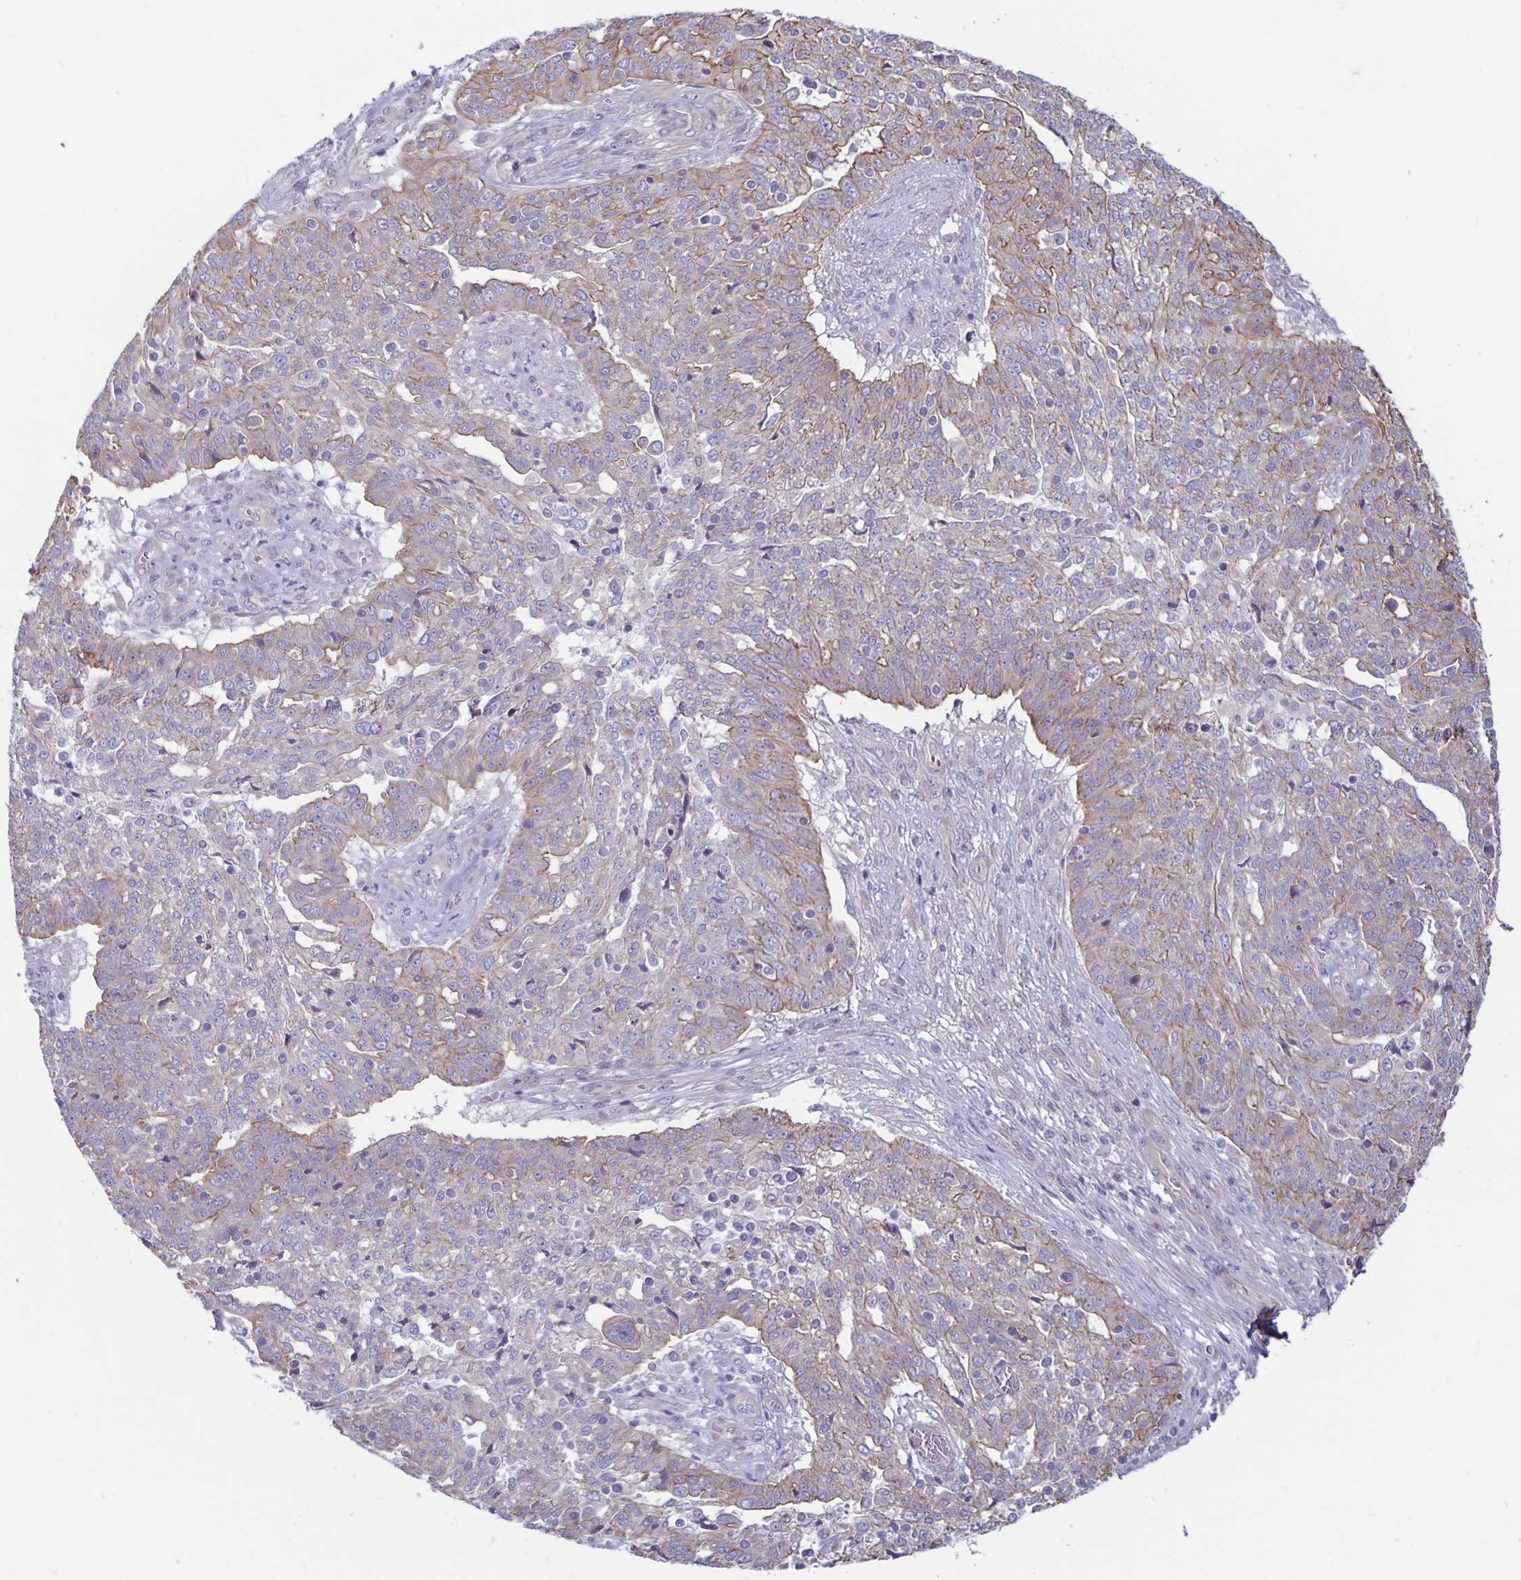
{"staining": {"intensity": "weak", "quantity": "25%-75%", "location": "cytoplasmic/membranous"}, "tissue": "ovarian cancer", "cell_type": "Tumor cells", "image_type": "cancer", "snomed": [{"axis": "morphology", "description": "Cystadenocarcinoma, serous, NOS"}, {"axis": "topography", "description": "Ovary"}], "caption": "DAB (3,3'-diaminobenzidine) immunohistochemical staining of ovarian cancer shows weak cytoplasmic/membranous protein expression in about 25%-75% of tumor cells.", "gene": "PLCB3", "patient": {"sex": "female", "age": 67}}